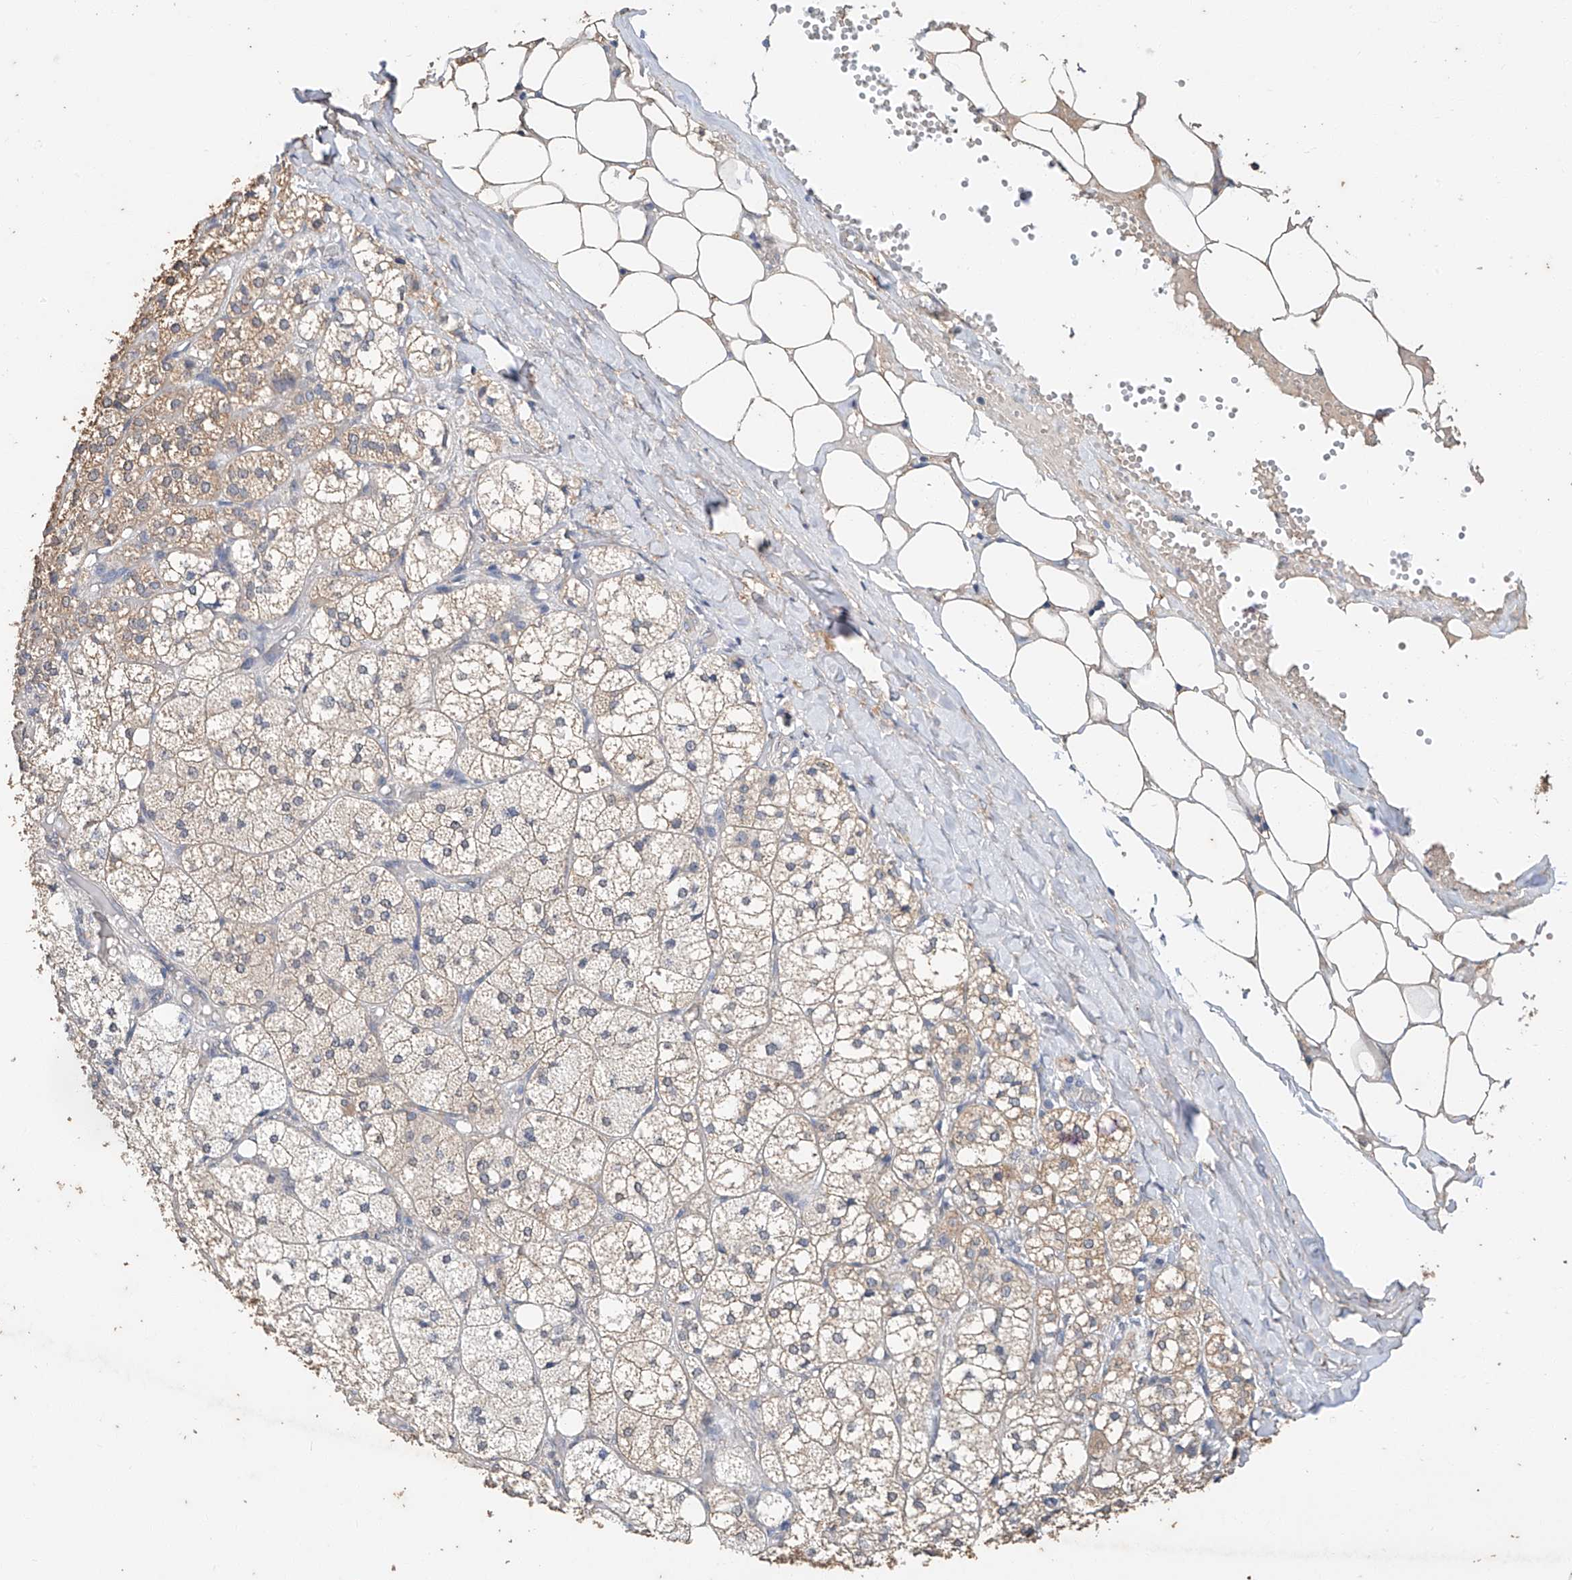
{"staining": {"intensity": "weak", "quantity": "25%-75%", "location": "cytoplasmic/membranous"}, "tissue": "adrenal gland", "cell_type": "Glandular cells", "image_type": "normal", "snomed": [{"axis": "morphology", "description": "Normal tissue, NOS"}, {"axis": "topography", "description": "Adrenal gland"}], "caption": "Unremarkable adrenal gland reveals weak cytoplasmic/membranous staining in about 25%-75% of glandular cells The protein is shown in brown color, while the nuclei are stained blue..", "gene": "CERS4", "patient": {"sex": "female", "age": 61}}